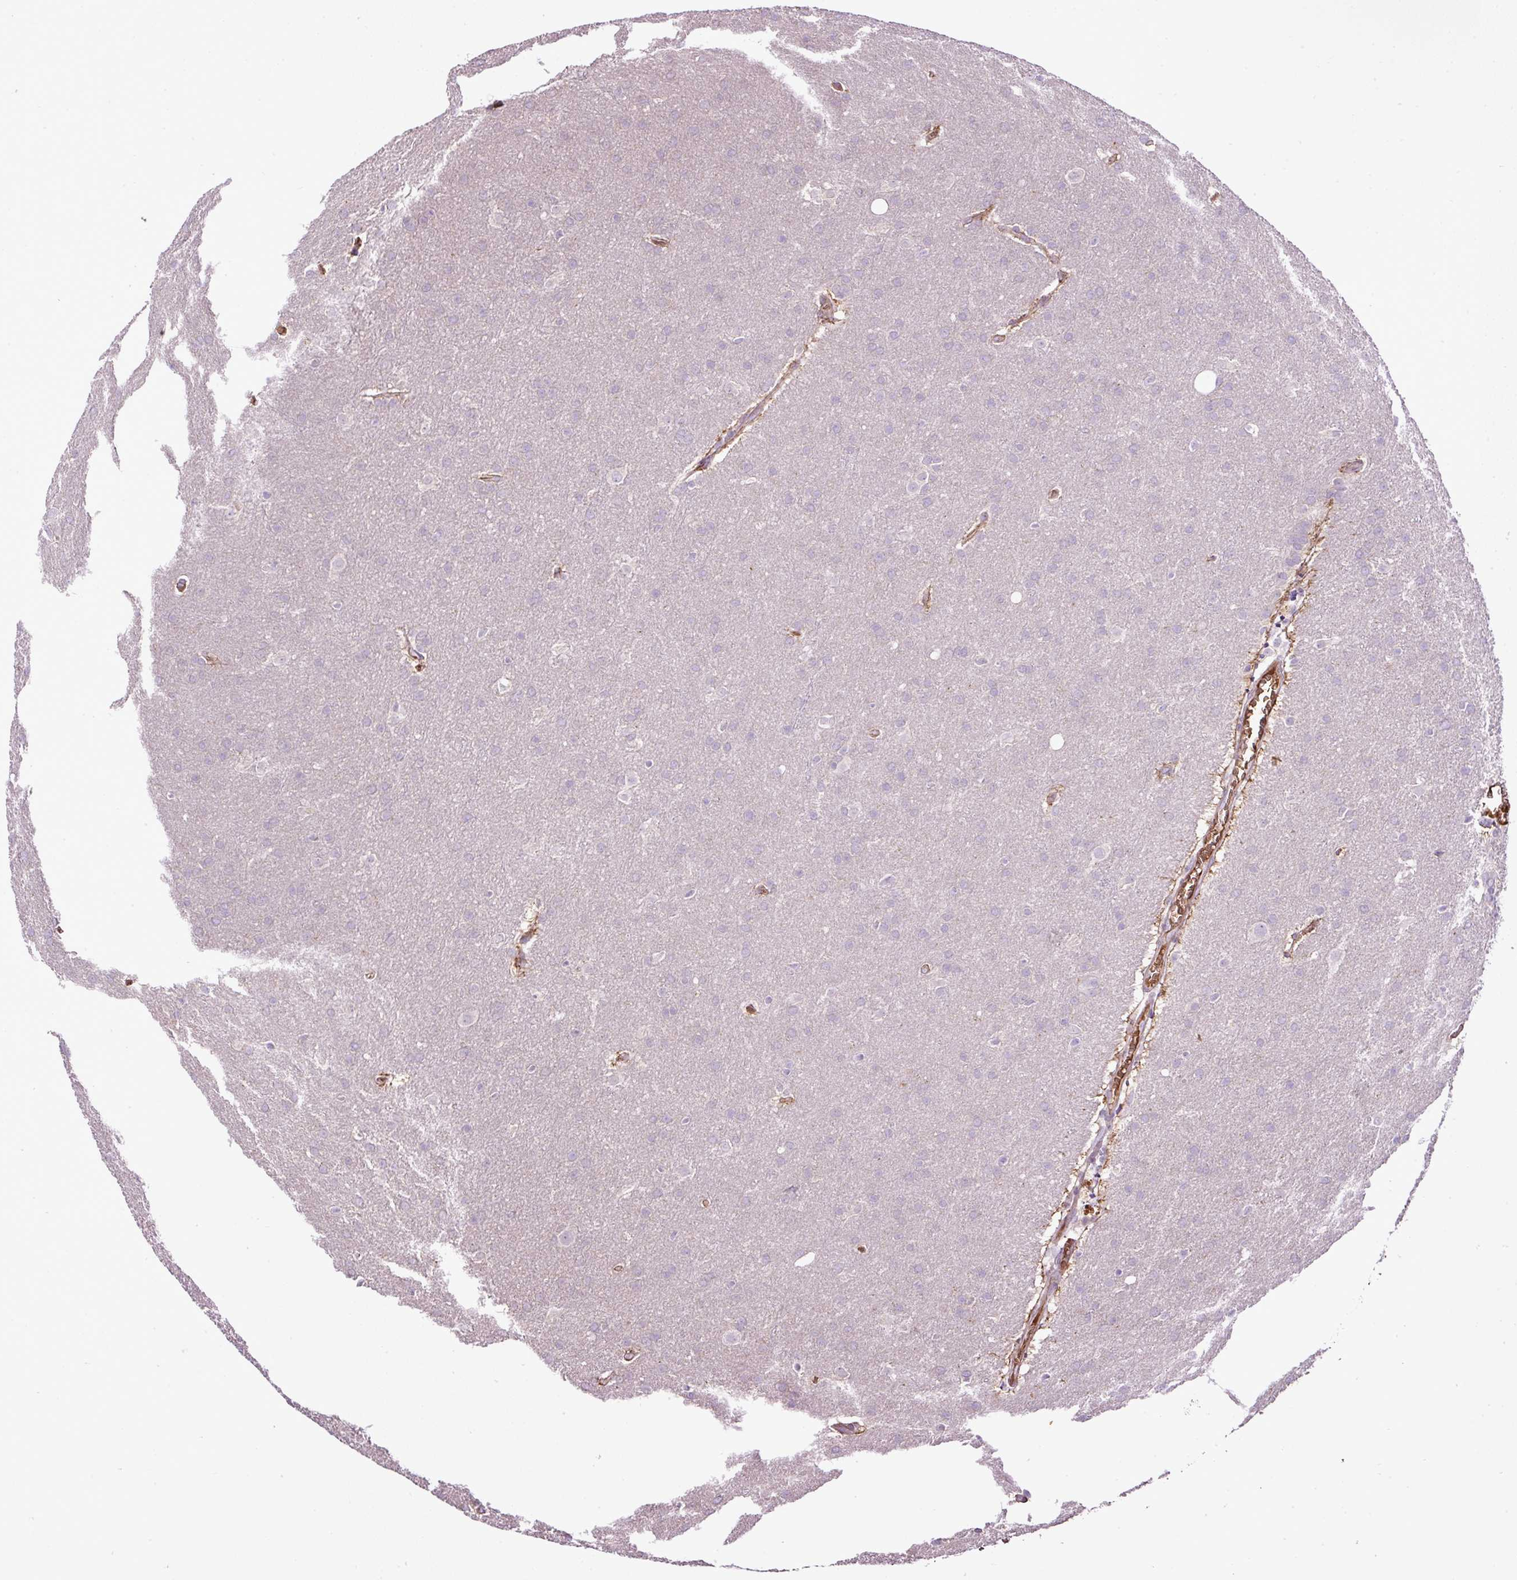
{"staining": {"intensity": "negative", "quantity": "none", "location": "none"}, "tissue": "glioma", "cell_type": "Tumor cells", "image_type": "cancer", "snomed": [{"axis": "morphology", "description": "Glioma, malignant, Low grade"}, {"axis": "topography", "description": "Brain"}], "caption": "Immunohistochemistry of low-grade glioma (malignant) shows no positivity in tumor cells.", "gene": "CXCL13", "patient": {"sex": "female", "age": 32}}